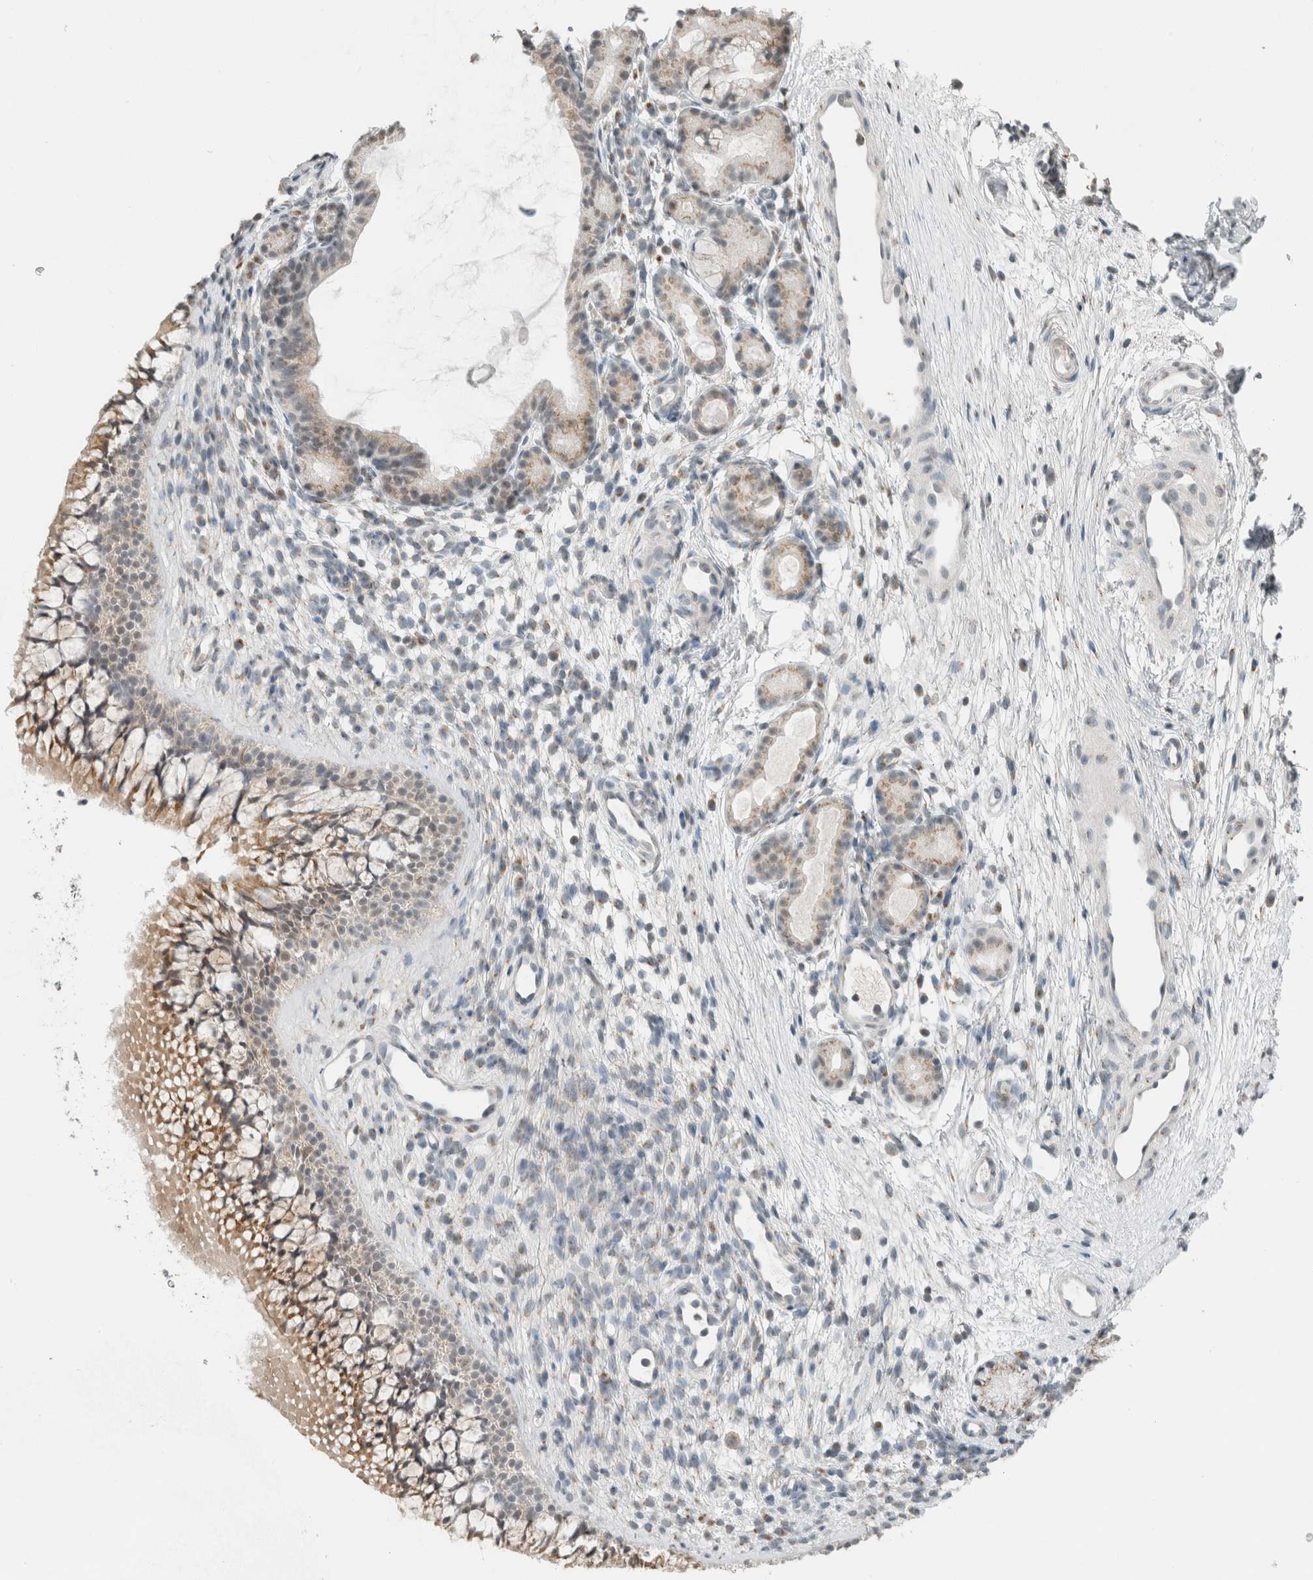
{"staining": {"intensity": "moderate", "quantity": ">75%", "location": "cytoplasmic/membranous"}, "tissue": "nasopharynx", "cell_type": "Respiratory epithelial cells", "image_type": "normal", "snomed": [{"axis": "morphology", "description": "Normal tissue, NOS"}, {"axis": "morphology", "description": "Inflammation, NOS"}, {"axis": "topography", "description": "Nasopharynx"}], "caption": "Normal nasopharynx was stained to show a protein in brown. There is medium levels of moderate cytoplasmic/membranous expression in about >75% of respiratory epithelial cells. The staining is performed using DAB brown chromogen to label protein expression. The nuclei are counter-stained blue using hematoxylin.", "gene": "TRIT1", "patient": {"sex": "female", "age": 19}}